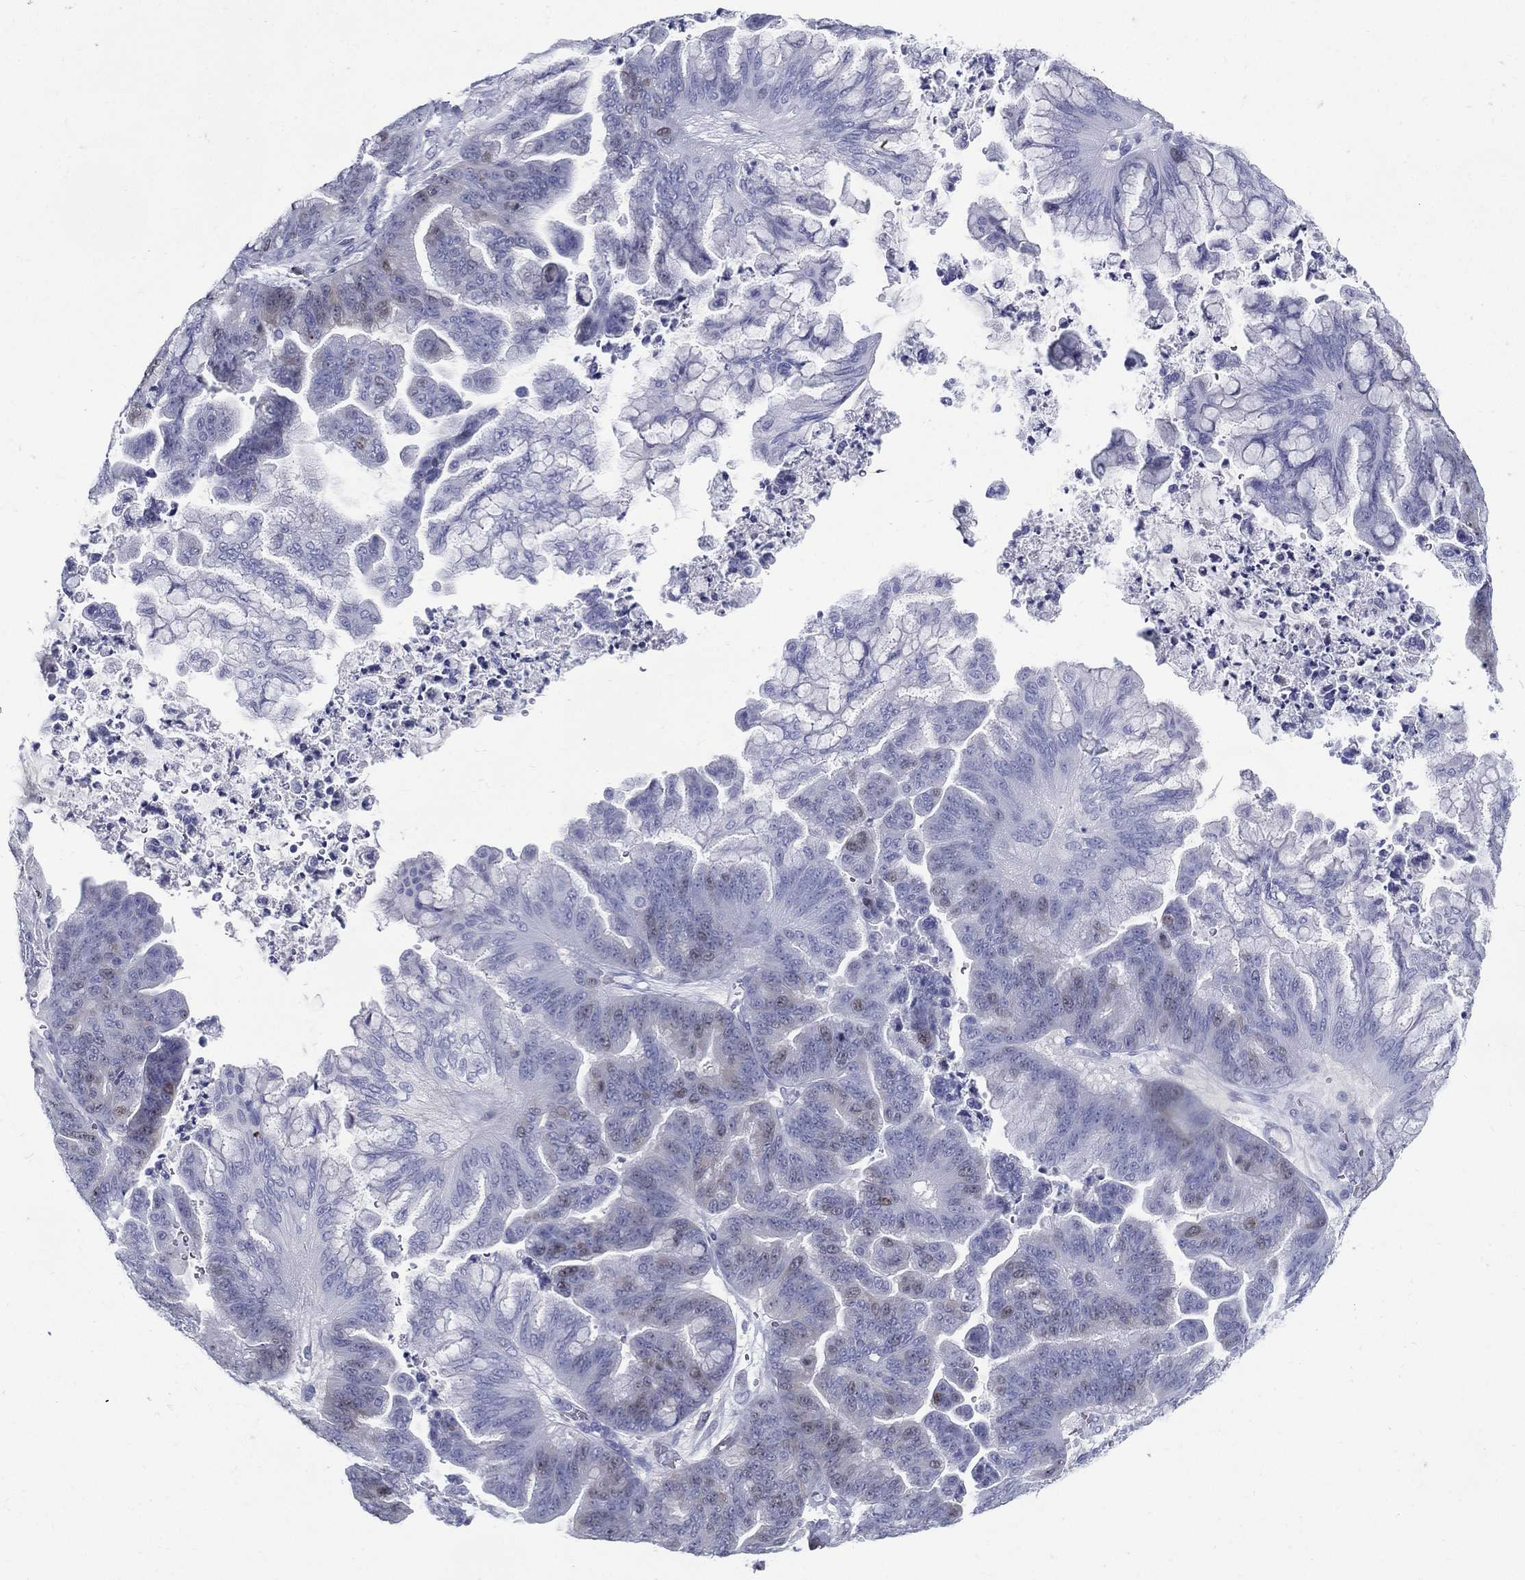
{"staining": {"intensity": "moderate", "quantity": "<25%", "location": "nuclear"}, "tissue": "ovarian cancer", "cell_type": "Tumor cells", "image_type": "cancer", "snomed": [{"axis": "morphology", "description": "Cystadenocarcinoma, mucinous, NOS"}, {"axis": "topography", "description": "Ovary"}], "caption": "Immunohistochemistry histopathology image of ovarian cancer (mucinous cystadenocarcinoma) stained for a protein (brown), which displays low levels of moderate nuclear positivity in about <25% of tumor cells.", "gene": "KIF2C", "patient": {"sex": "female", "age": 67}}